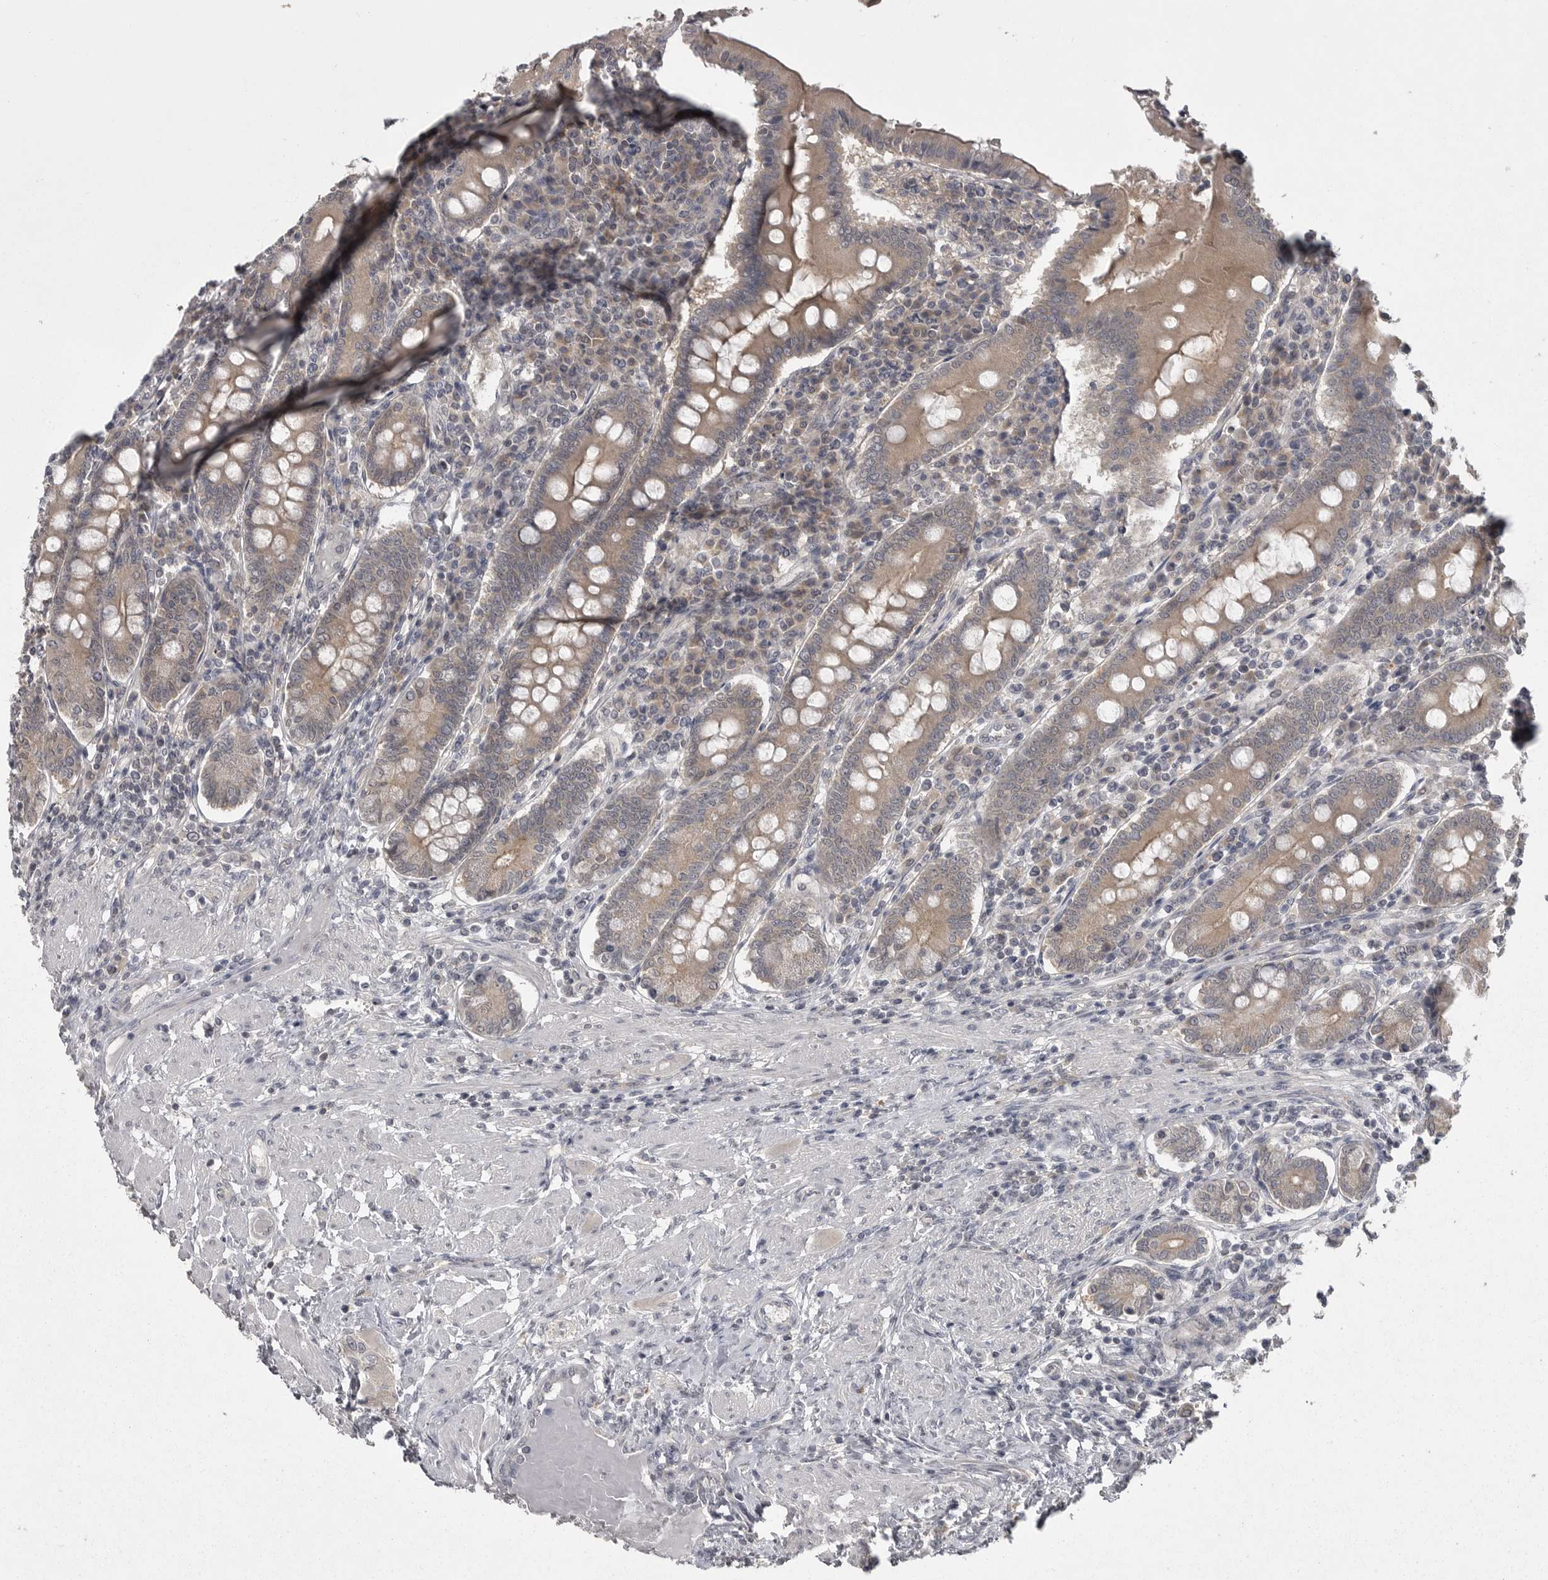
{"staining": {"intensity": "weak", "quantity": ">75%", "location": "cytoplasmic/membranous"}, "tissue": "duodenum", "cell_type": "Glandular cells", "image_type": "normal", "snomed": [{"axis": "morphology", "description": "Normal tissue, NOS"}, {"axis": "morphology", "description": "Adenocarcinoma, NOS"}, {"axis": "topography", "description": "Pancreas"}, {"axis": "topography", "description": "Duodenum"}], "caption": "Duodenum stained with immunohistochemistry shows weak cytoplasmic/membranous expression in approximately >75% of glandular cells. (DAB (3,3'-diaminobenzidine) = brown stain, brightfield microscopy at high magnification).", "gene": "PHF13", "patient": {"sex": "male", "age": 50}}